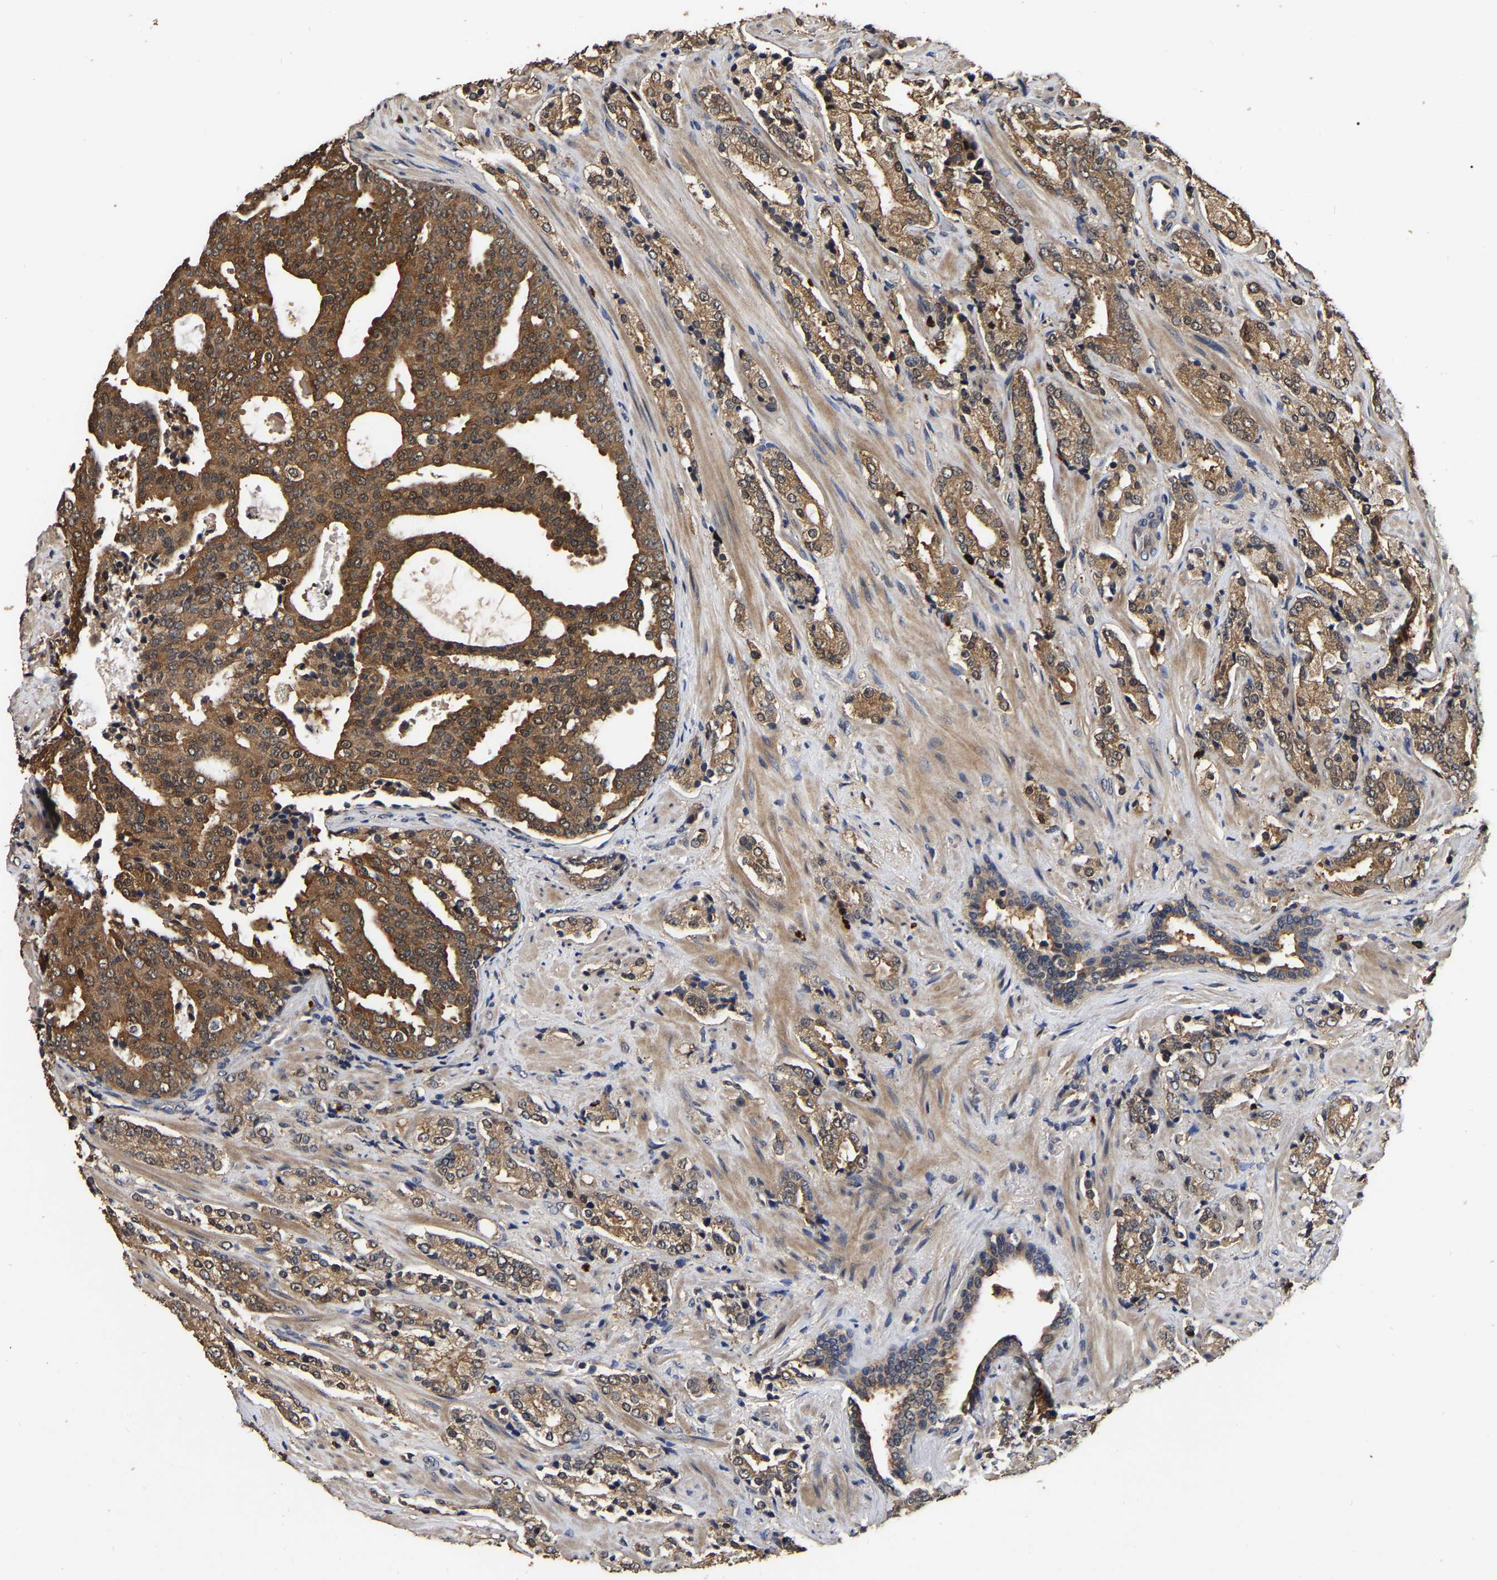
{"staining": {"intensity": "moderate", "quantity": ">75%", "location": "cytoplasmic/membranous"}, "tissue": "prostate cancer", "cell_type": "Tumor cells", "image_type": "cancer", "snomed": [{"axis": "morphology", "description": "Adenocarcinoma, High grade"}, {"axis": "topography", "description": "Prostate"}], "caption": "This photomicrograph shows IHC staining of human prostate cancer, with medium moderate cytoplasmic/membranous staining in about >75% of tumor cells.", "gene": "STK32C", "patient": {"sex": "male", "age": 71}}